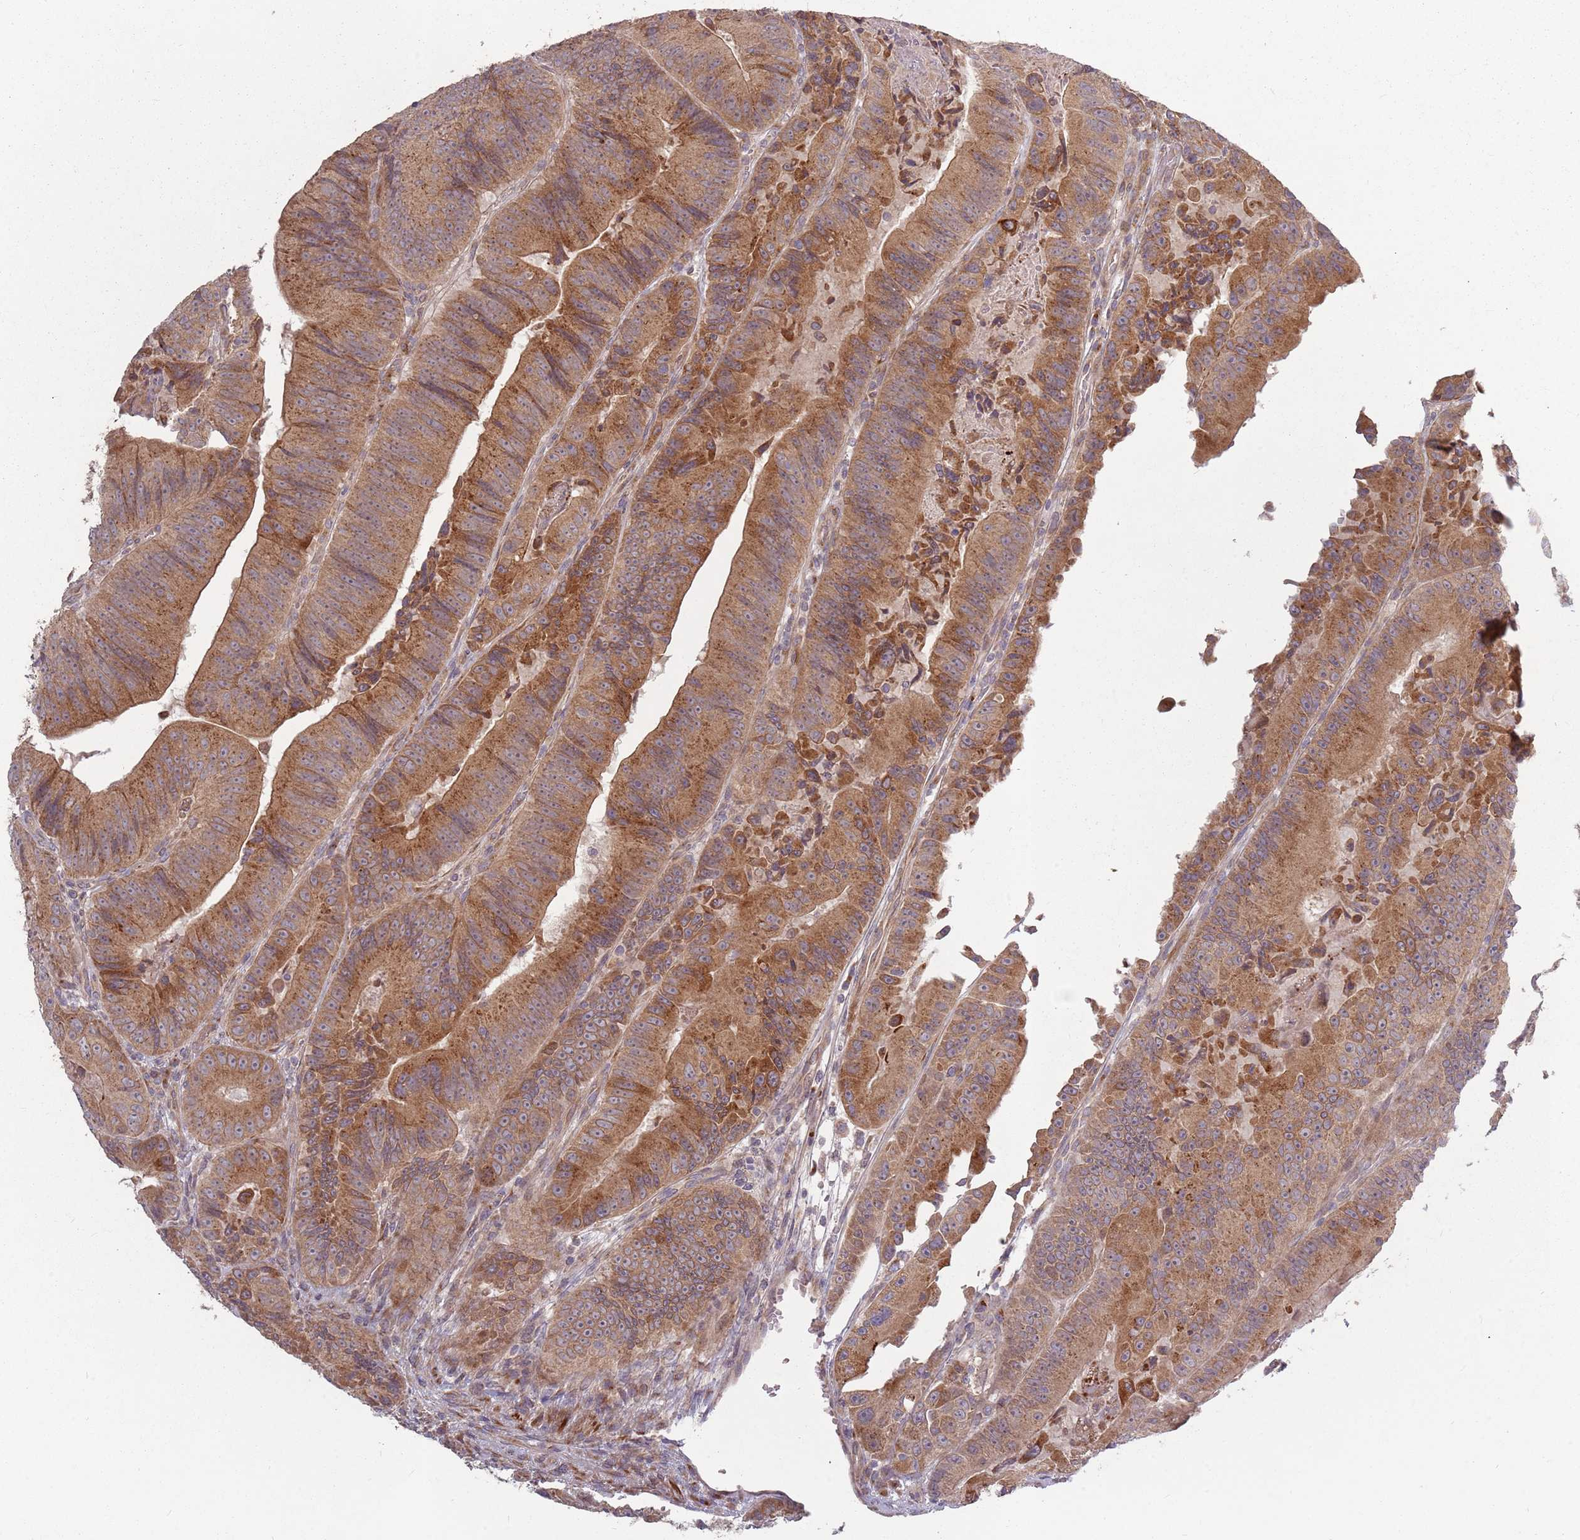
{"staining": {"intensity": "moderate", "quantity": ">75%", "location": "cytoplasmic/membranous"}, "tissue": "colorectal cancer", "cell_type": "Tumor cells", "image_type": "cancer", "snomed": [{"axis": "morphology", "description": "Adenocarcinoma, NOS"}, {"axis": "topography", "description": "Colon"}], "caption": "Human colorectal cancer (adenocarcinoma) stained with a brown dye reveals moderate cytoplasmic/membranous positive positivity in approximately >75% of tumor cells.", "gene": "PLD6", "patient": {"sex": "female", "age": 86}}